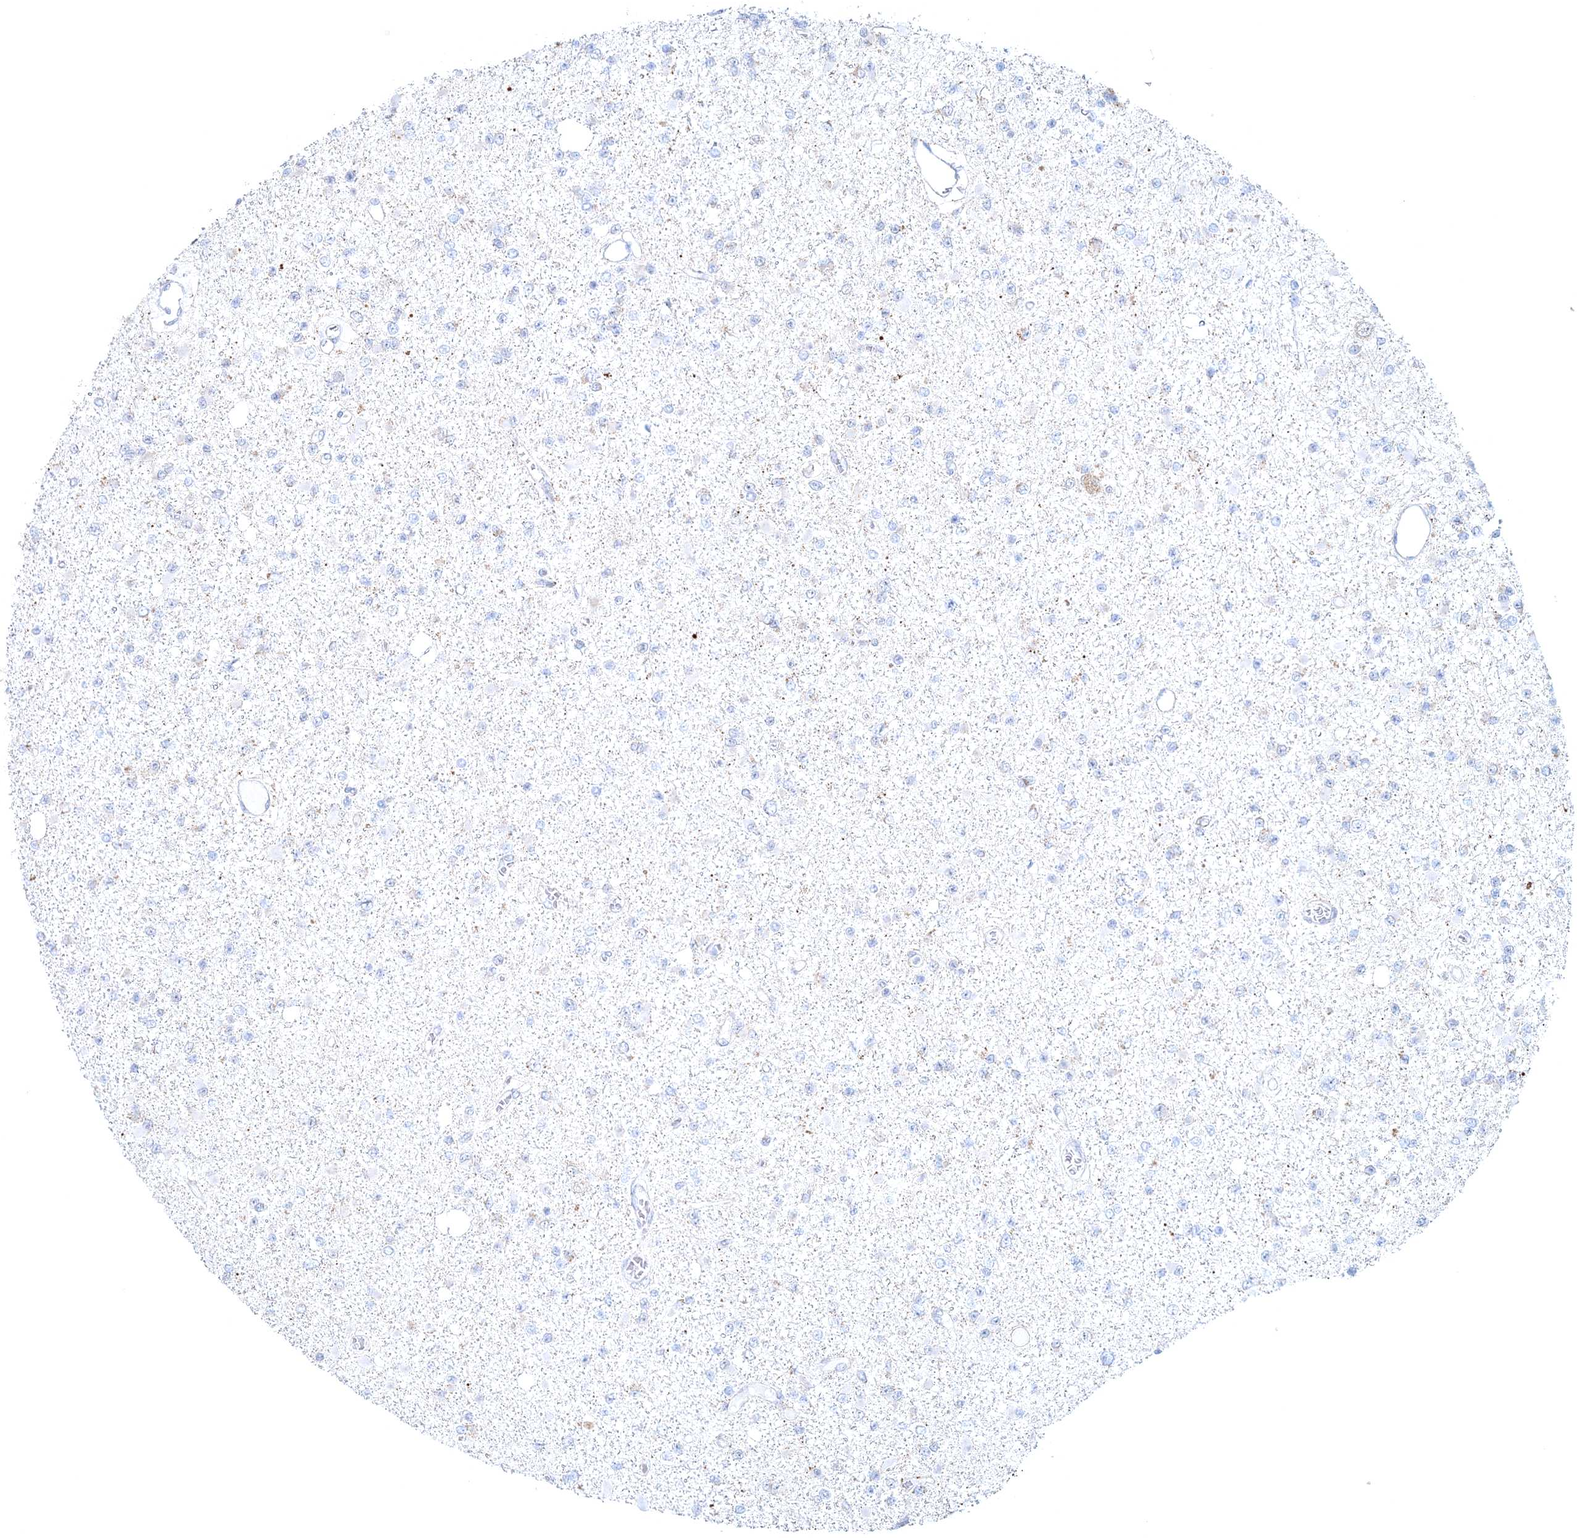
{"staining": {"intensity": "negative", "quantity": "none", "location": "none"}, "tissue": "glioma", "cell_type": "Tumor cells", "image_type": "cancer", "snomed": [{"axis": "morphology", "description": "Glioma, malignant, Low grade"}, {"axis": "topography", "description": "Brain"}], "caption": "This image is of glioma stained with IHC to label a protein in brown with the nuclei are counter-stained blue. There is no positivity in tumor cells.", "gene": "RNF150", "patient": {"sex": "female", "age": 22}}